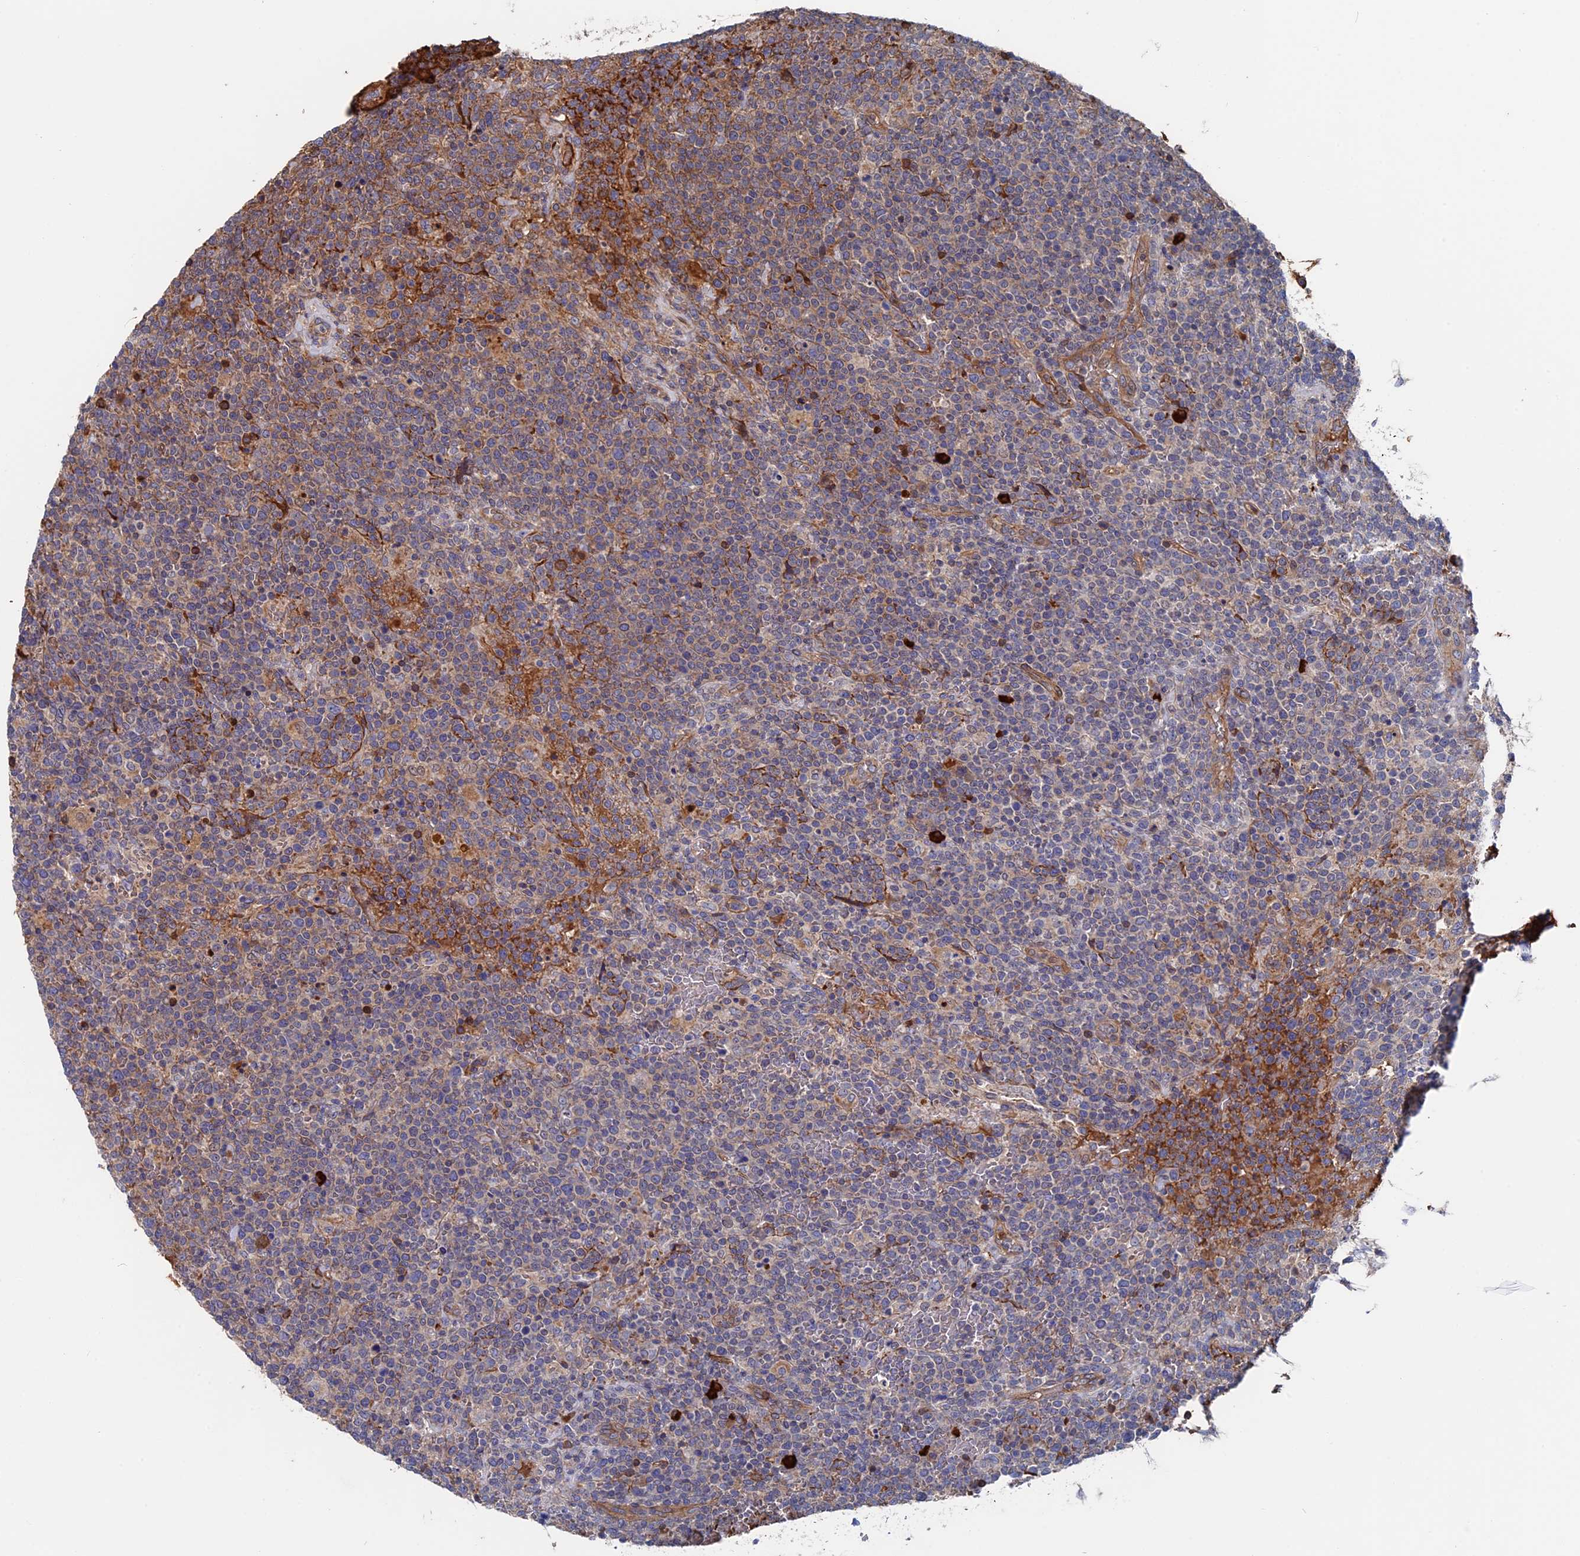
{"staining": {"intensity": "negative", "quantity": "none", "location": "none"}, "tissue": "lymphoma", "cell_type": "Tumor cells", "image_type": "cancer", "snomed": [{"axis": "morphology", "description": "Malignant lymphoma, non-Hodgkin's type, High grade"}, {"axis": "topography", "description": "Lymph node"}], "caption": "IHC of human lymphoma demonstrates no staining in tumor cells.", "gene": "RPUSD1", "patient": {"sex": "male", "age": 61}}